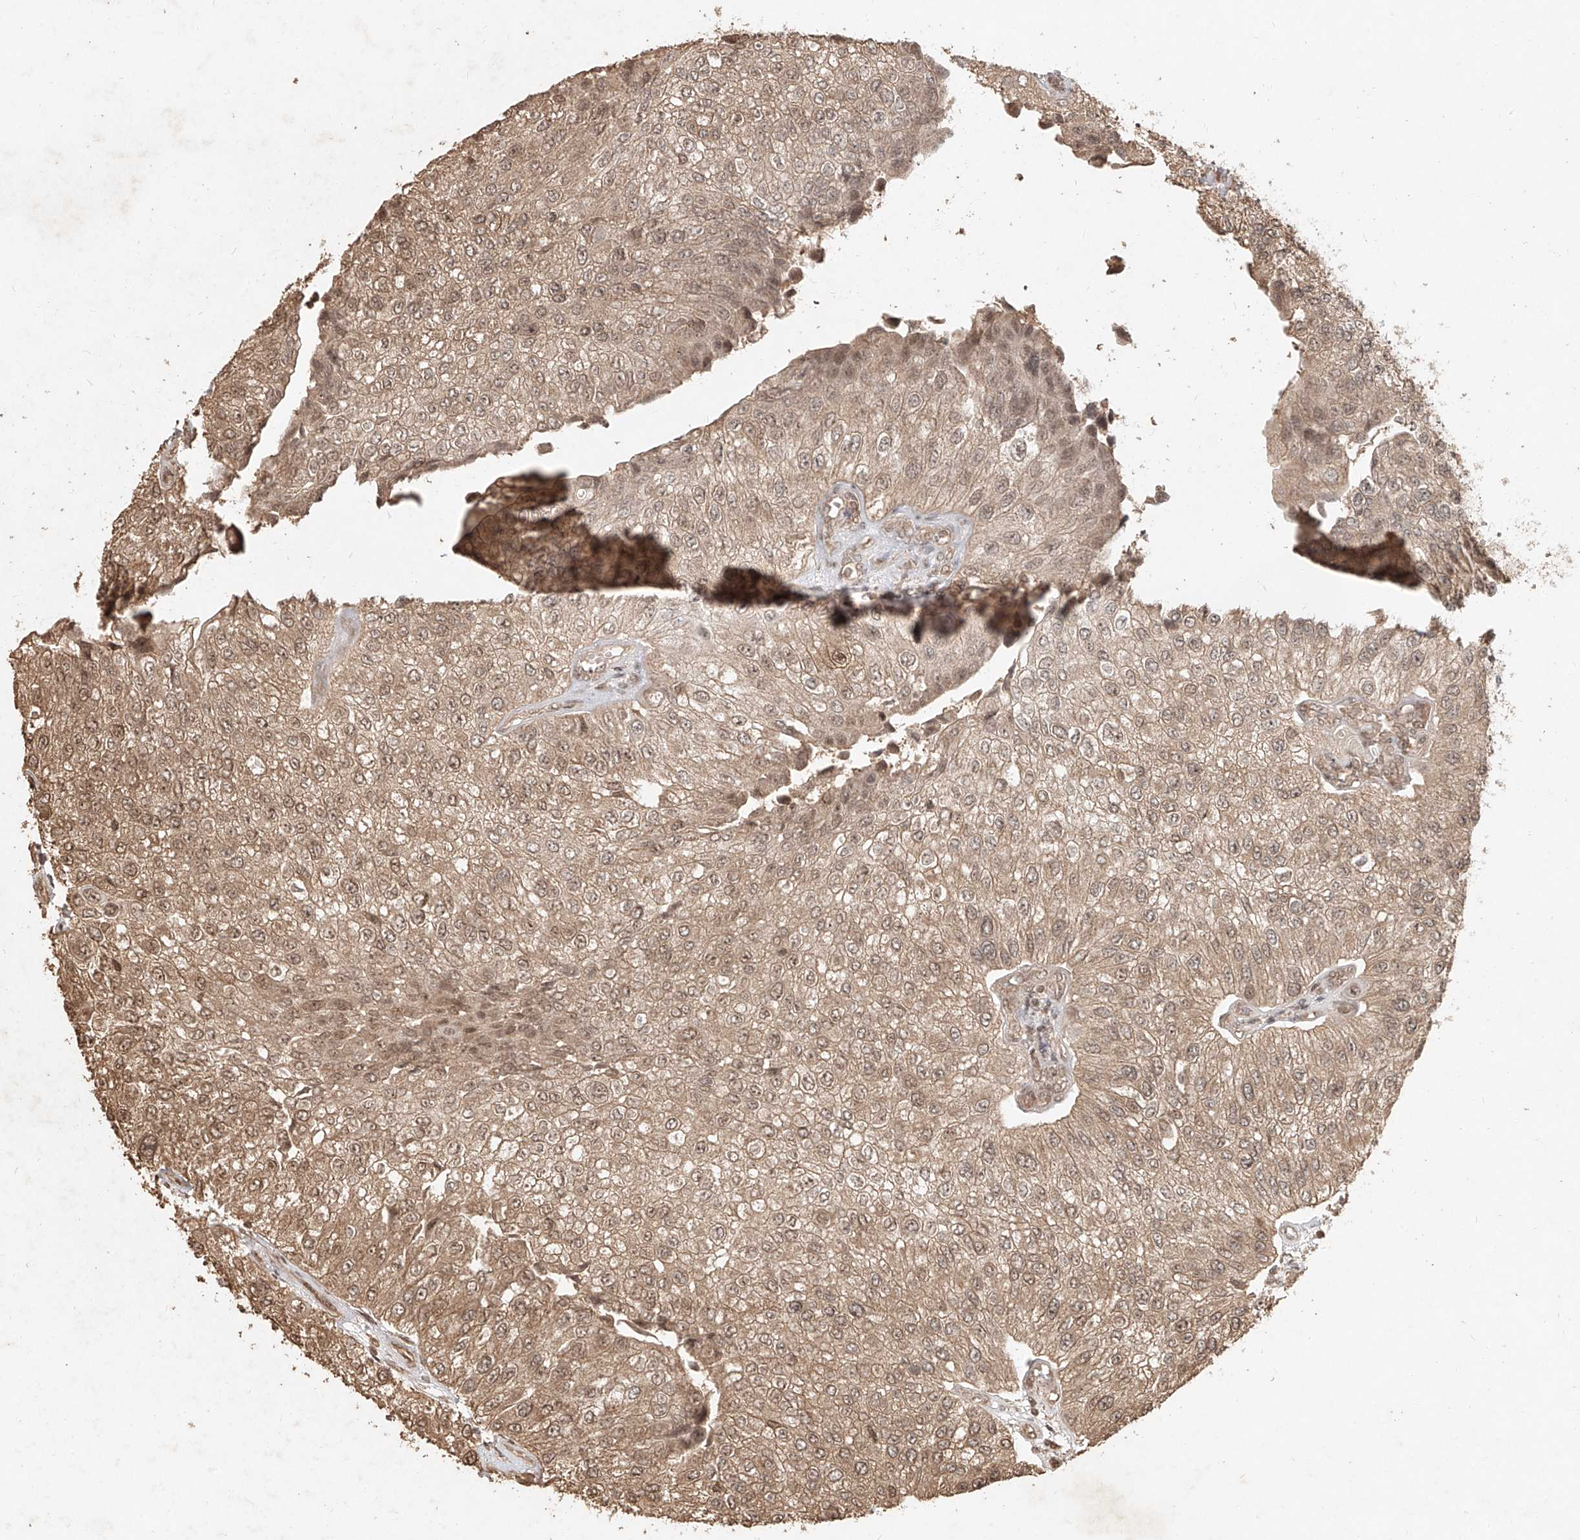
{"staining": {"intensity": "moderate", "quantity": ">75%", "location": "cytoplasmic/membranous,nuclear"}, "tissue": "urothelial cancer", "cell_type": "Tumor cells", "image_type": "cancer", "snomed": [{"axis": "morphology", "description": "Urothelial carcinoma, High grade"}, {"axis": "topography", "description": "Kidney"}, {"axis": "topography", "description": "Urinary bladder"}], "caption": "A medium amount of moderate cytoplasmic/membranous and nuclear expression is identified in about >75% of tumor cells in high-grade urothelial carcinoma tissue.", "gene": "UBE2K", "patient": {"sex": "male", "age": 77}}